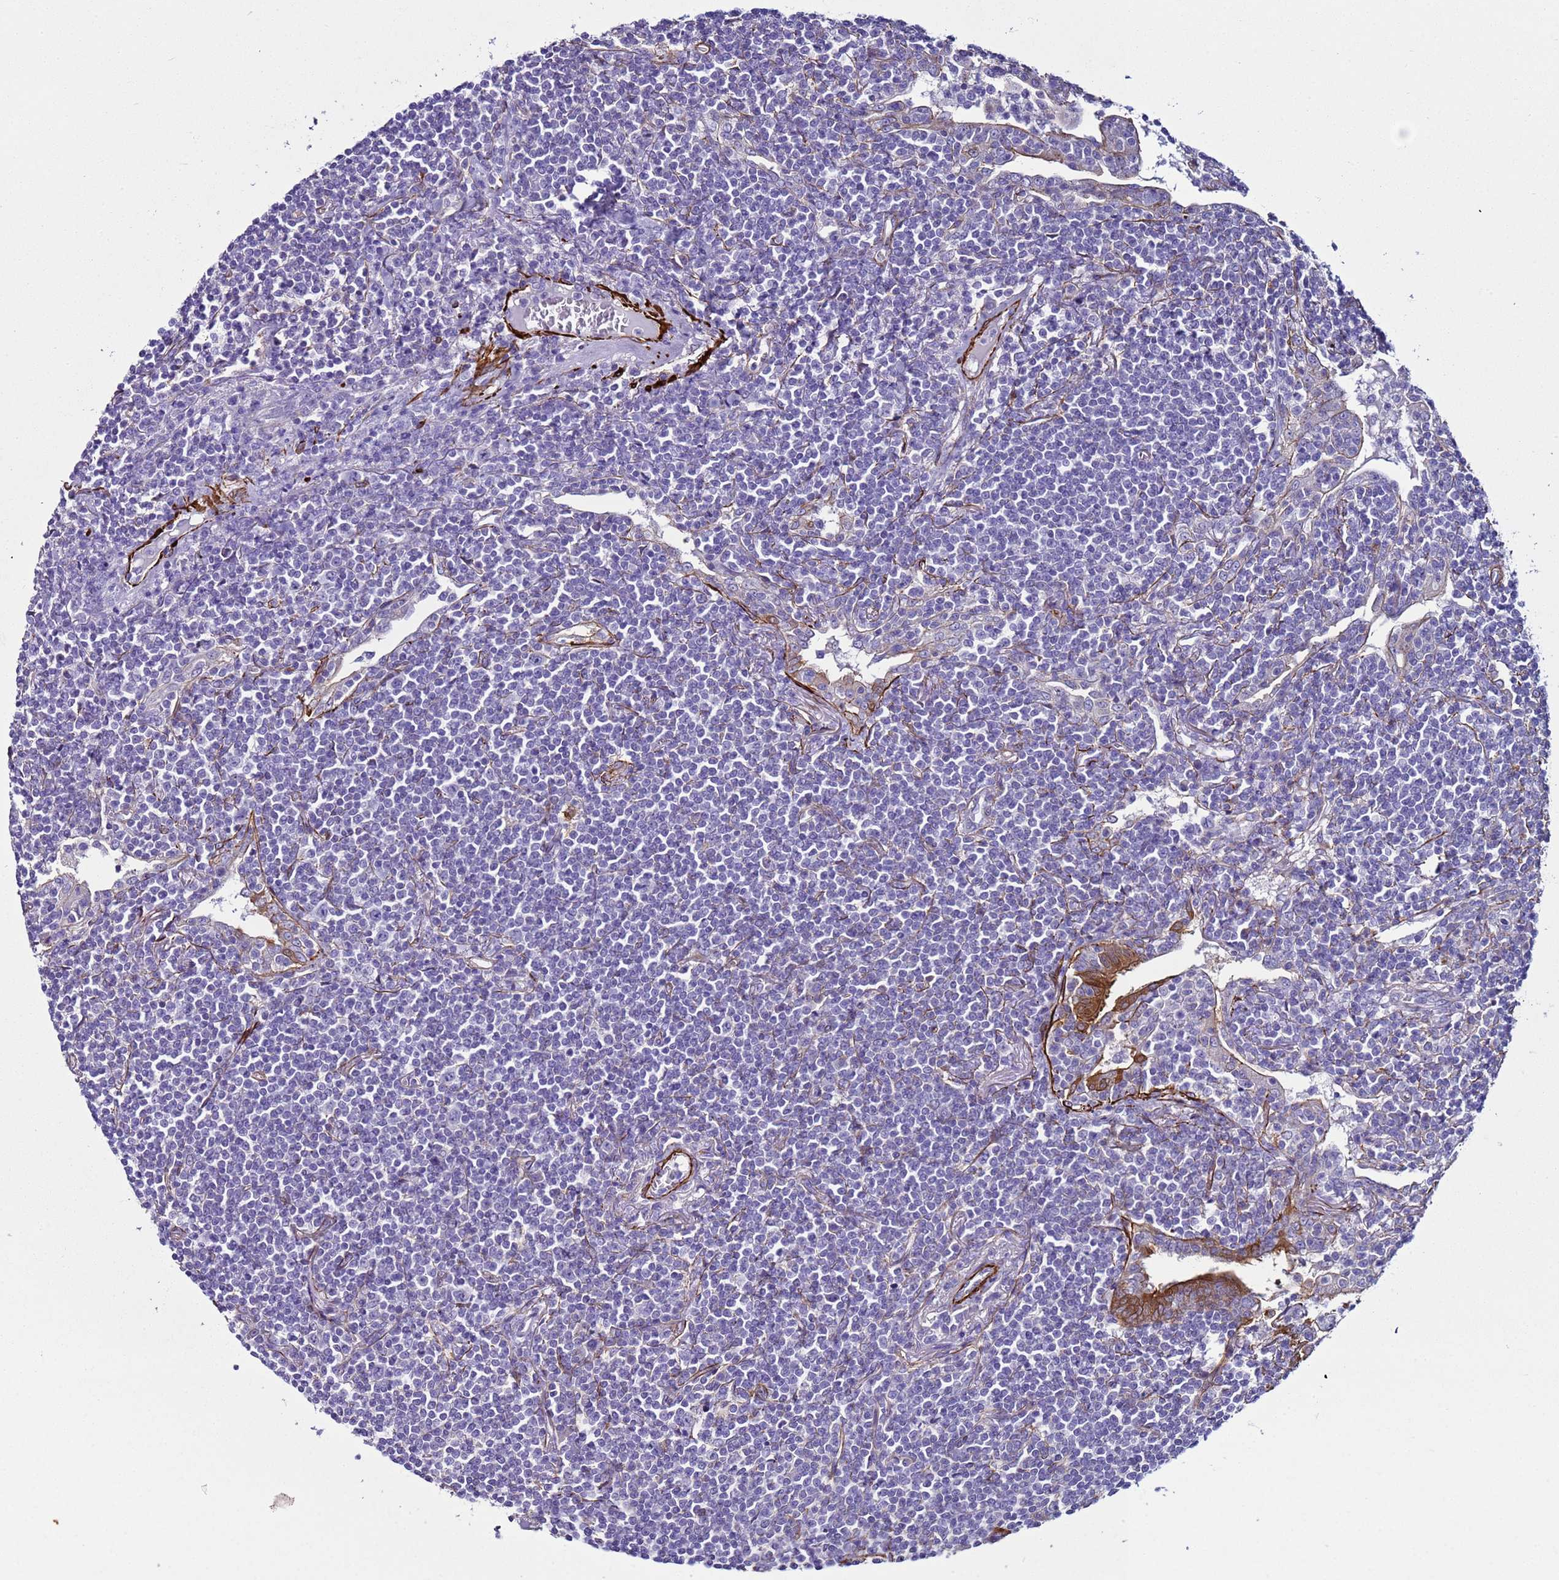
{"staining": {"intensity": "negative", "quantity": "none", "location": "none"}, "tissue": "lymphoma", "cell_type": "Tumor cells", "image_type": "cancer", "snomed": [{"axis": "morphology", "description": "Malignant lymphoma, non-Hodgkin's type, Low grade"}, {"axis": "topography", "description": "Lung"}], "caption": "Immunohistochemical staining of human lymphoma exhibits no significant positivity in tumor cells. Nuclei are stained in blue.", "gene": "RABL2B", "patient": {"sex": "female", "age": 71}}